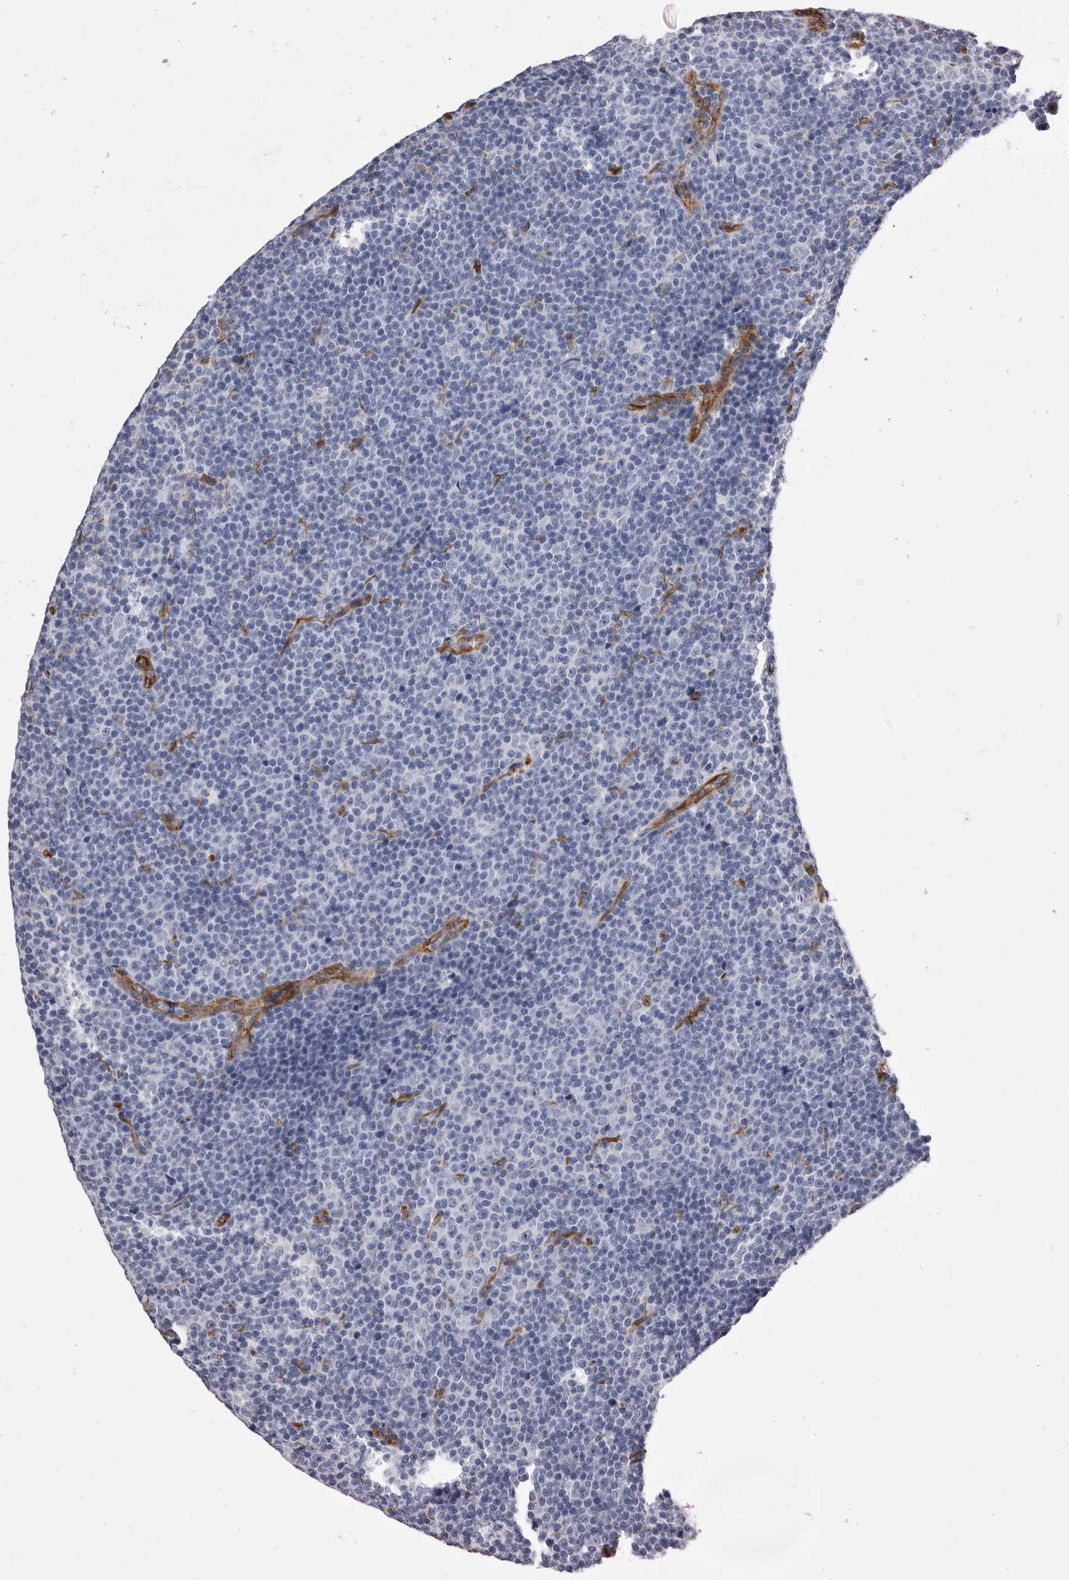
{"staining": {"intensity": "negative", "quantity": "none", "location": "none"}, "tissue": "lymphoma", "cell_type": "Tumor cells", "image_type": "cancer", "snomed": [{"axis": "morphology", "description": "Malignant lymphoma, non-Hodgkin's type, Low grade"}, {"axis": "topography", "description": "Lymph node"}], "caption": "Immunohistochemistry (IHC) image of neoplastic tissue: human lymphoma stained with DAB displays no significant protein positivity in tumor cells. (Stains: DAB immunohistochemistry with hematoxylin counter stain, Microscopy: brightfield microscopy at high magnification).", "gene": "ENAH", "patient": {"sex": "female", "age": 67}}